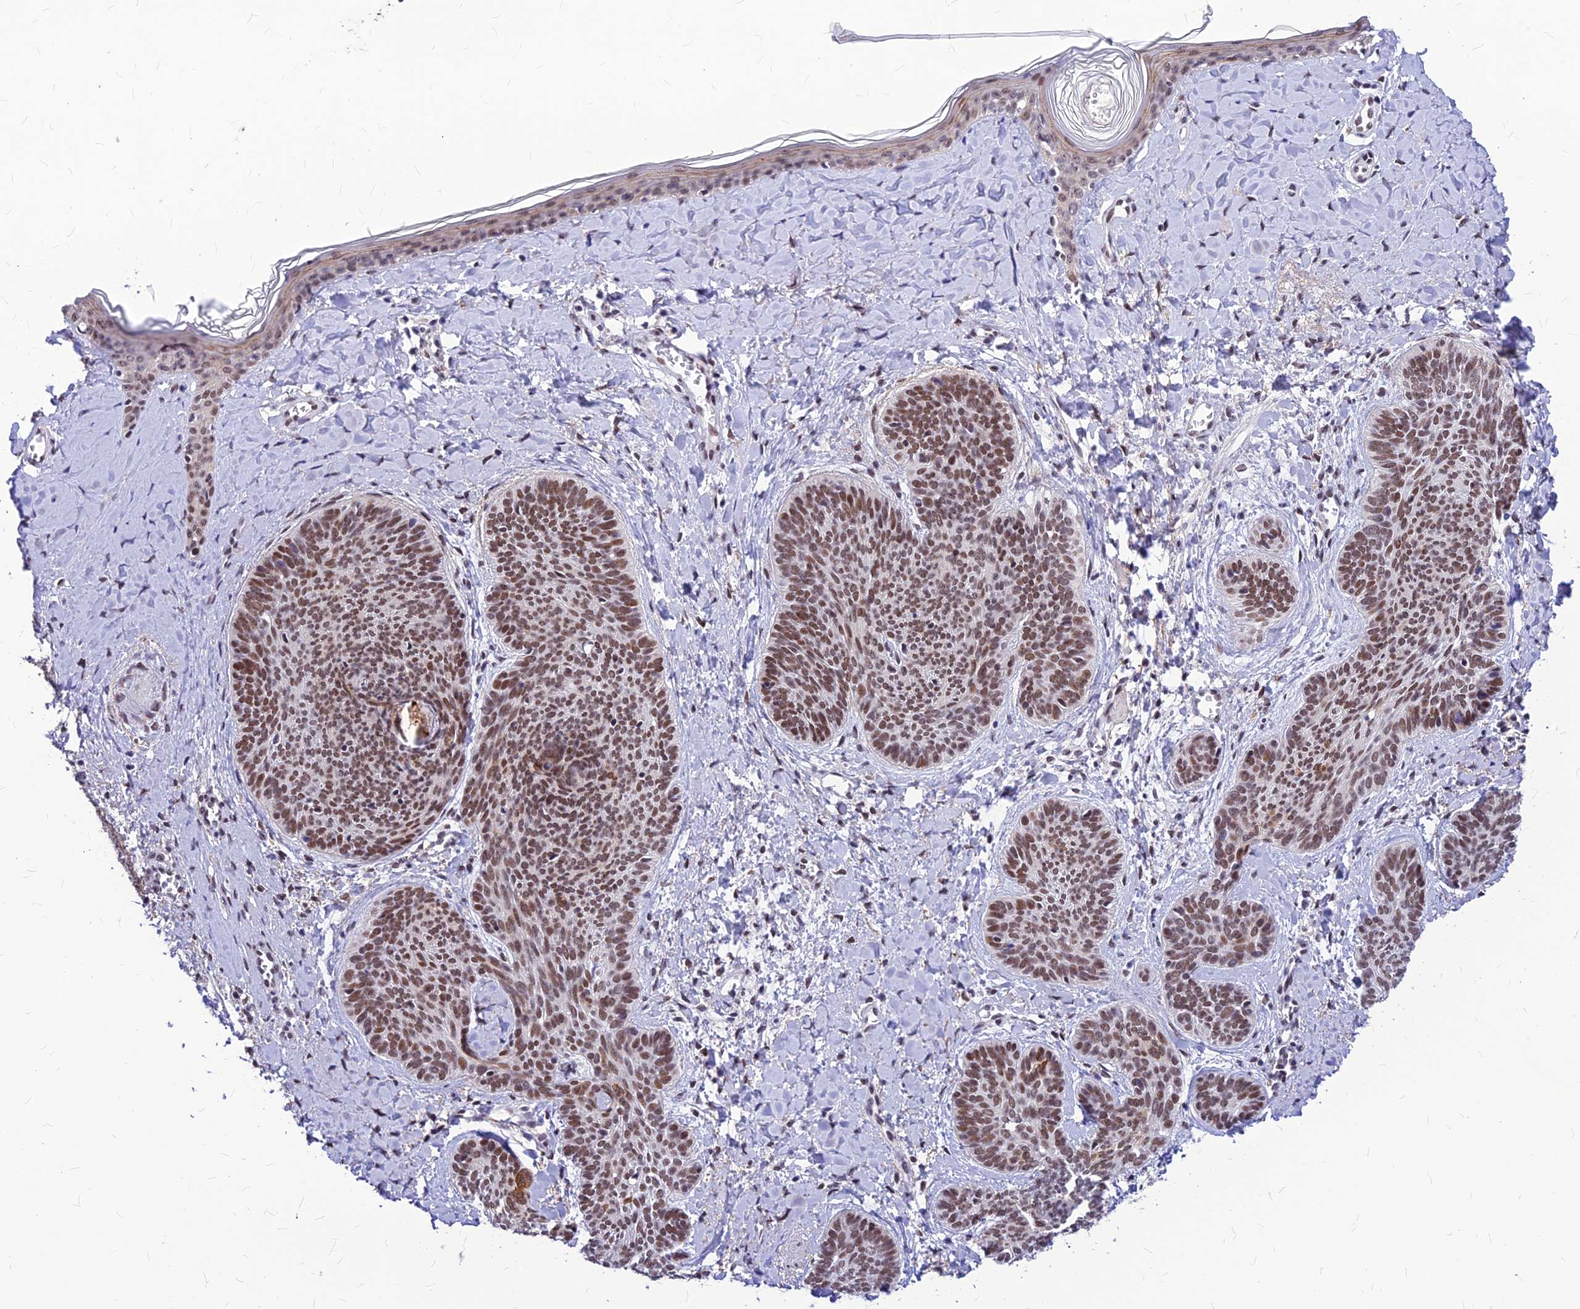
{"staining": {"intensity": "moderate", "quantity": ">75%", "location": "nuclear"}, "tissue": "skin cancer", "cell_type": "Tumor cells", "image_type": "cancer", "snomed": [{"axis": "morphology", "description": "Basal cell carcinoma"}, {"axis": "topography", "description": "Skin"}], "caption": "Immunohistochemical staining of human skin cancer displays moderate nuclear protein expression in approximately >75% of tumor cells.", "gene": "KCTD13", "patient": {"sex": "female", "age": 81}}